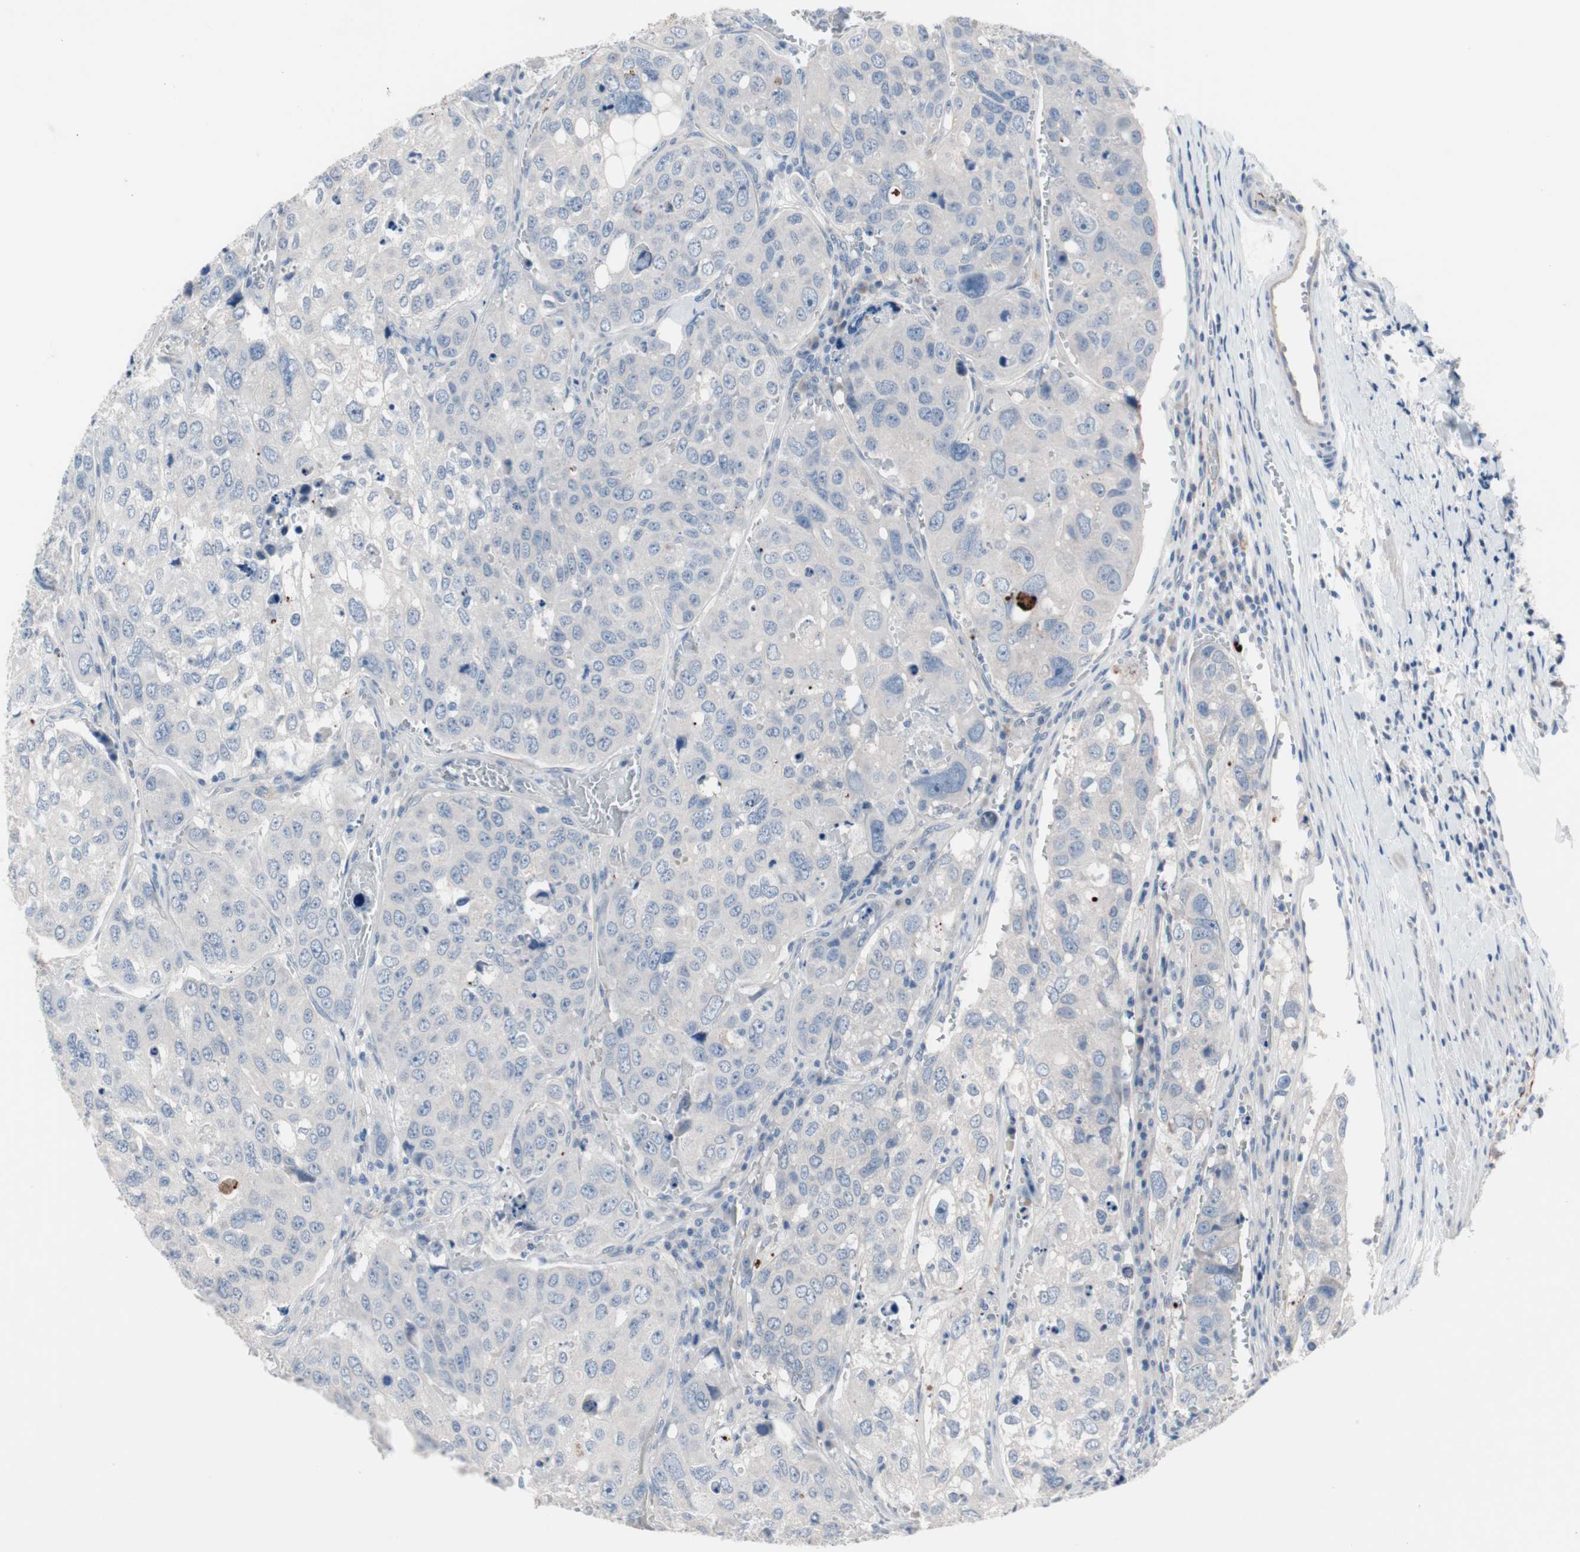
{"staining": {"intensity": "negative", "quantity": "none", "location": "none"}, "tissue": "urothelial cancer", "cell_type": "Tumor cells", "image_type": "cancer", "snomed": [{"axis": "morphology", "description": "Urothelial carcinoma, High grade"}, {"axis": "topography", "description": "Lymph node"}, {"axis": "topography", "description": "Urinary bladder"}], "caption": "This histopathology image is of urothelial cancer stained with immunohistochemistry (IHC) to label a protein in brown with the nuclei are counter-stained blue. There is no positivity in tumor cells.", "gene": "ULBP1", "patient": {"sex": "male", "age": 51}}